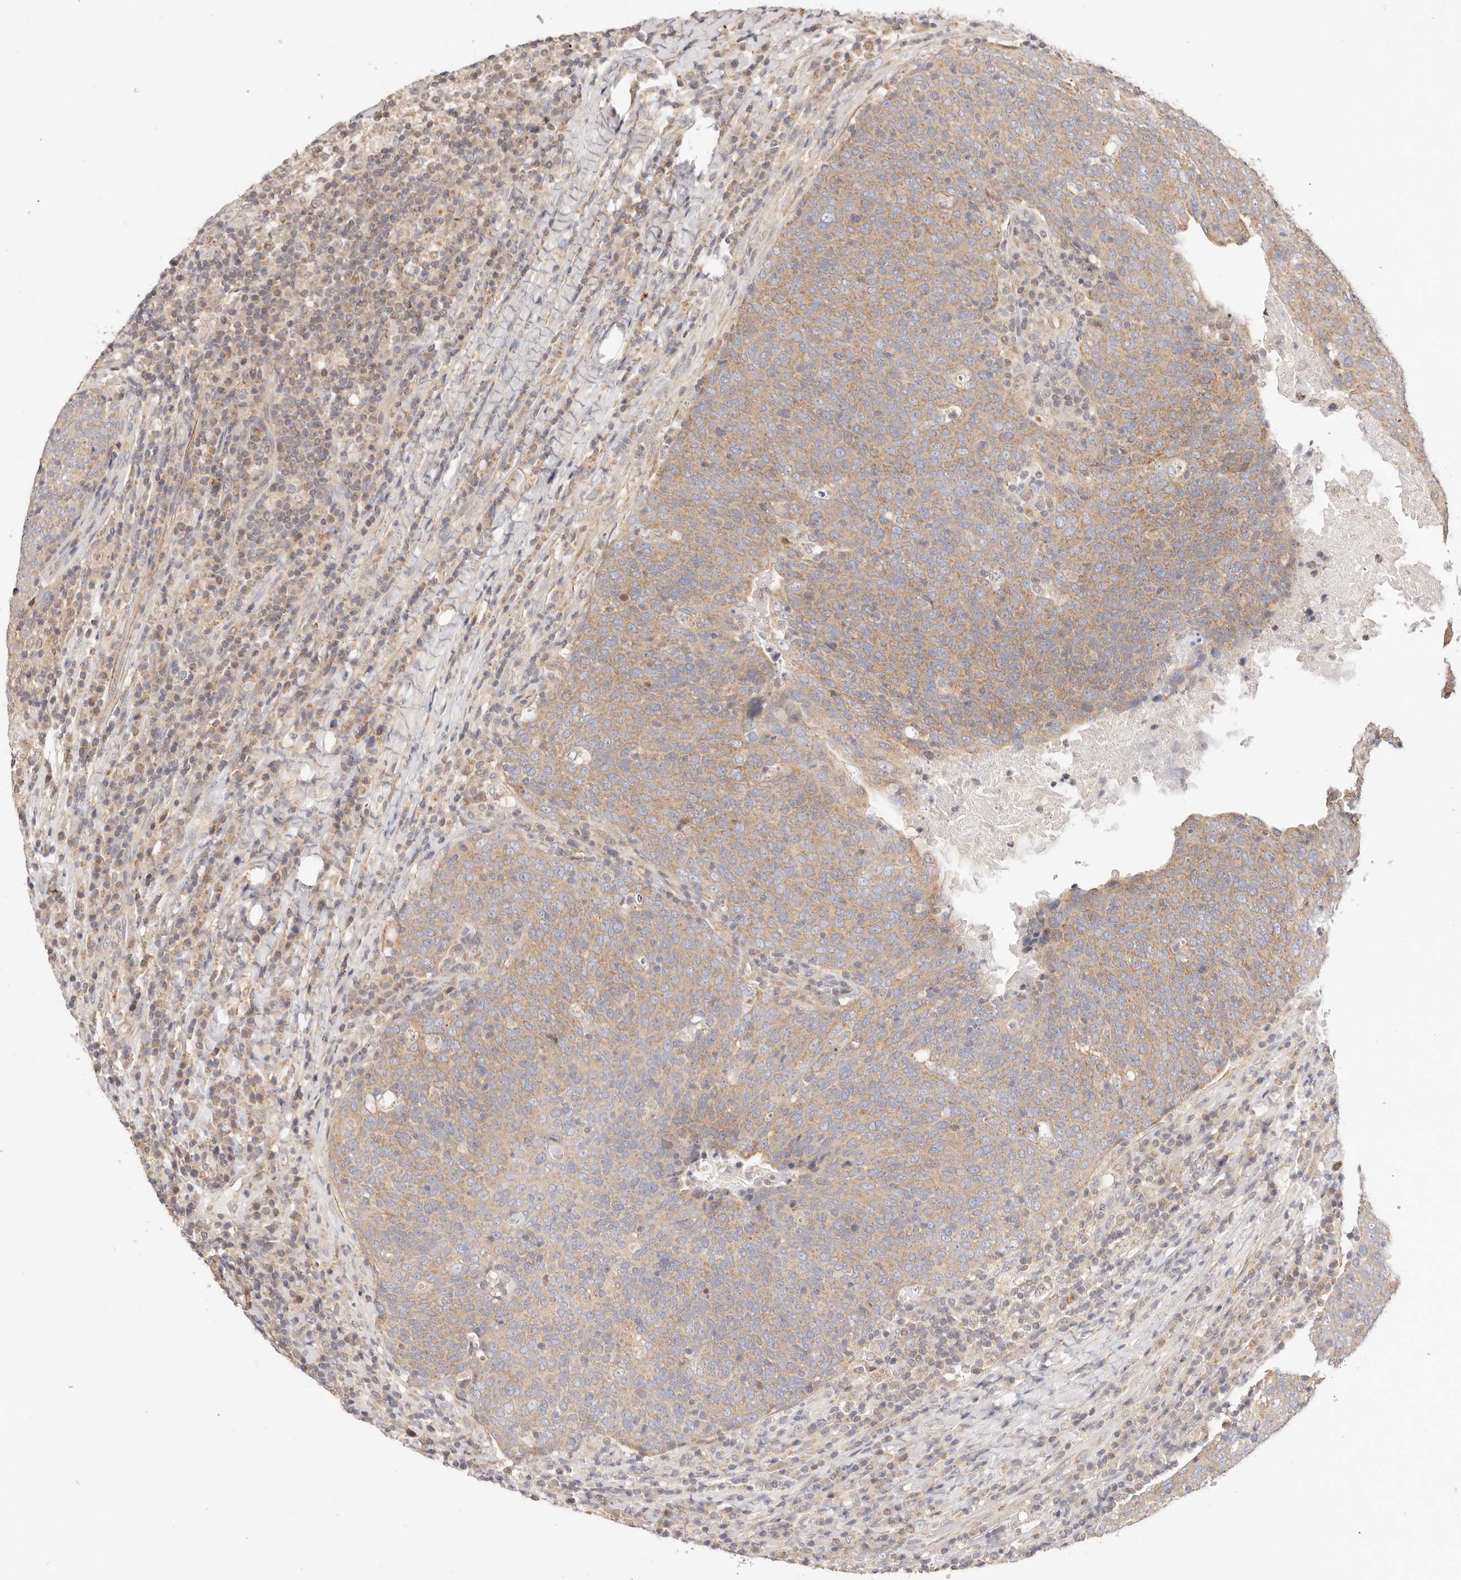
{"staining": {"intensity": "weak", "quantity": "25%-75%", "location": "cytoplasmic/membranous"}, "tissue": "head and neck cancer", "cell_type": "Tumor cells", "image_type": "cancer", "snomed": [{"axis": "morphology", "description": "Squamous cell carcinoma, NOS"}, {"axis": "morphology", "description": "Squamous cell carcinoma, metastatic, NOS"}, {"axis": "topography", "description": "Lymph node"}, {"axis": "topography", "description": "Head-Neck"}], "caption": "This image shows IHC staining of human squamous cell carcinoma (head and neck), with low weak cytoplasmic/membranous expression in about 25%-75% of tumor cells.", "gene": "KCMF1", "patient": {"sex": "male", "age": 62}}